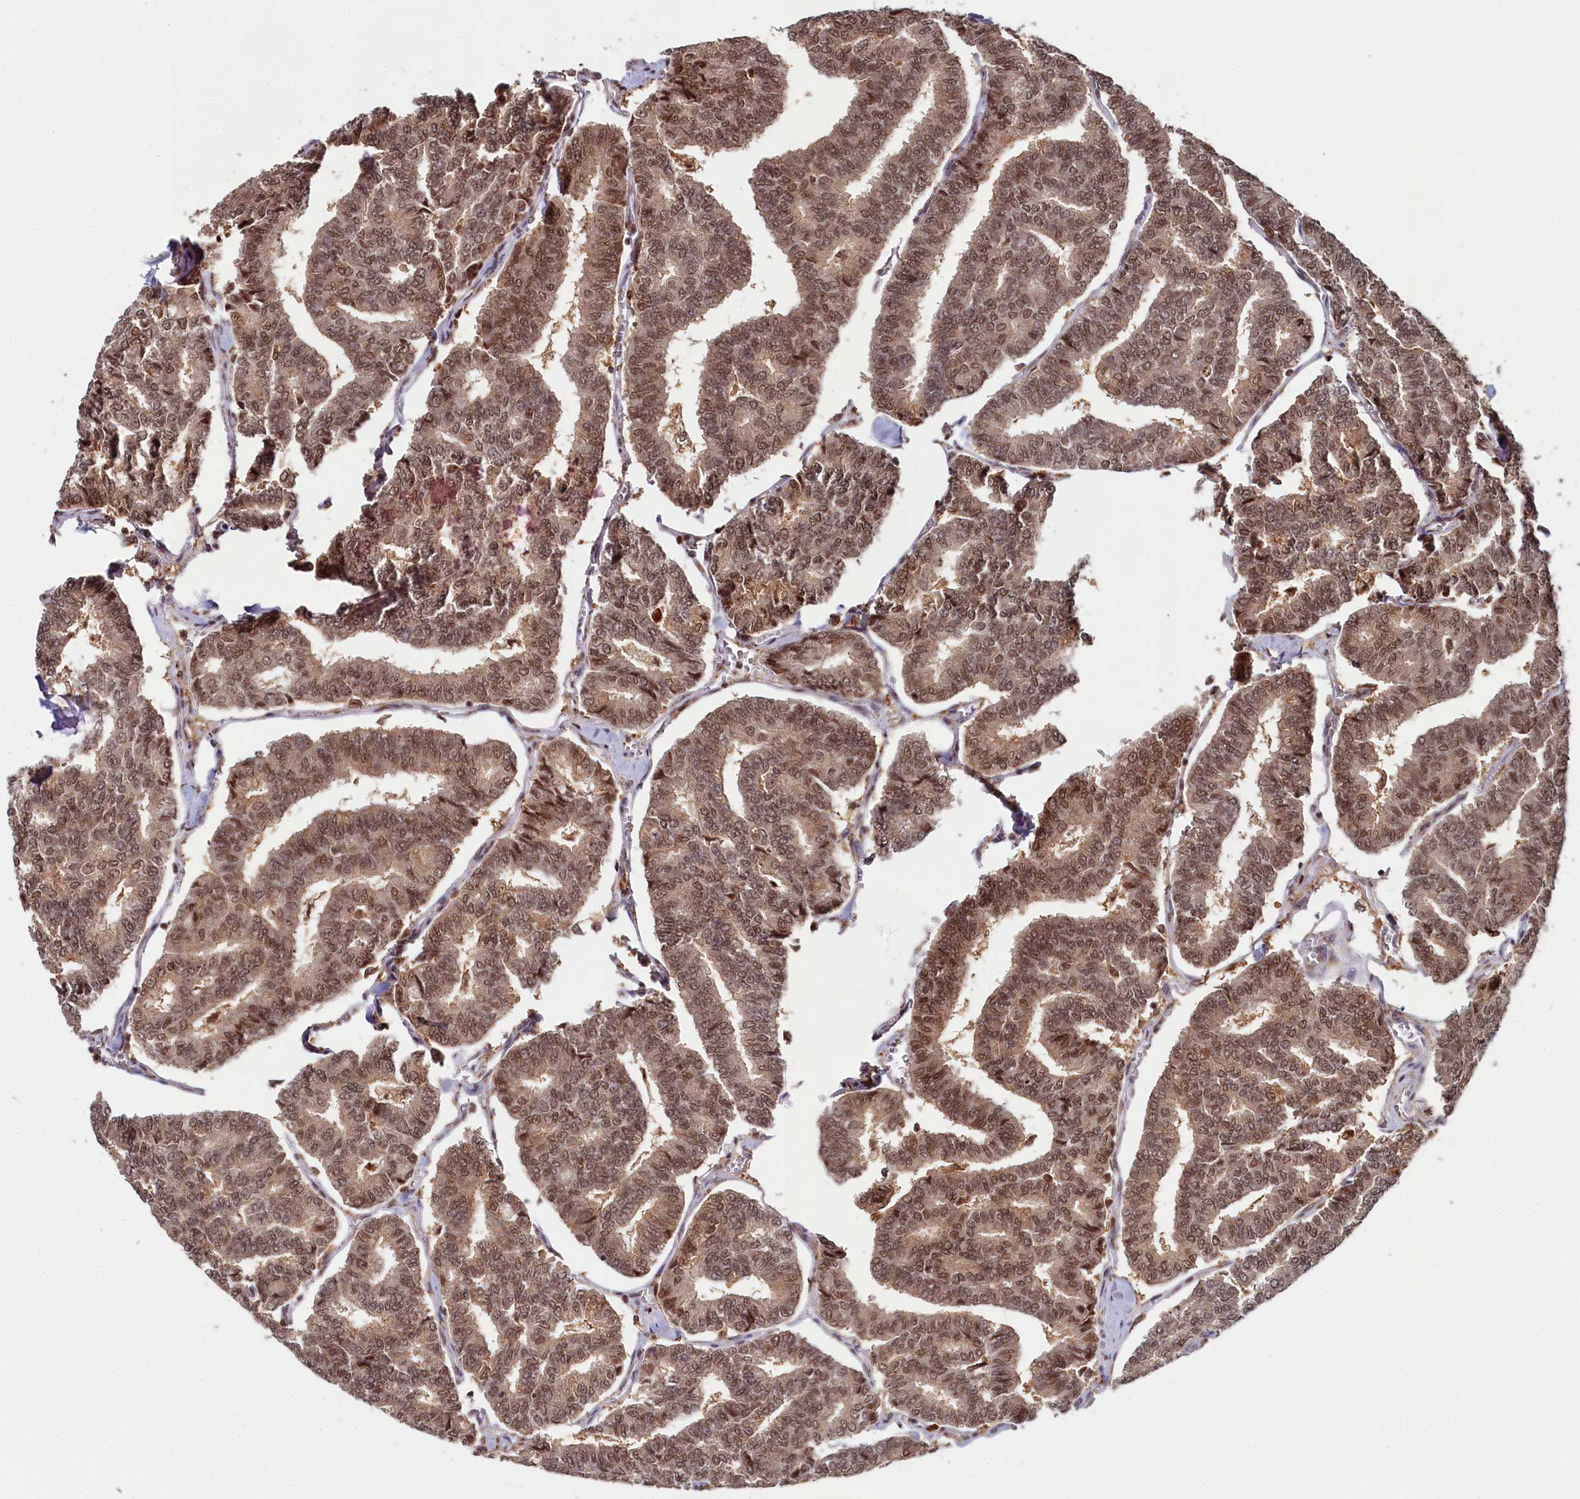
{"staining": {"intensity": "moderate", "quantity": ">75%", "location": "cytoplasmic/membranous,nuclear"}, "tissue": "thyroid cancer", "cell_type": "Tumor cells", "image_type": "cancer", "snomed": [{"axis": "morphology", "description": "Papillary adenocarcinoma, NOS"}, {"axis": "topography", "description": "Thyroid gland"}], "caption": "Approximately >75% of tumor cells in human thyroid cancer (papillary adenocarcinoma) show moderate cytoplasmic/membranous and nuclear protein staining as visualized by brown immunohistochemical staining.", "gene": "PPHLN1", "patient": {"sex": "female", "age": 35}}